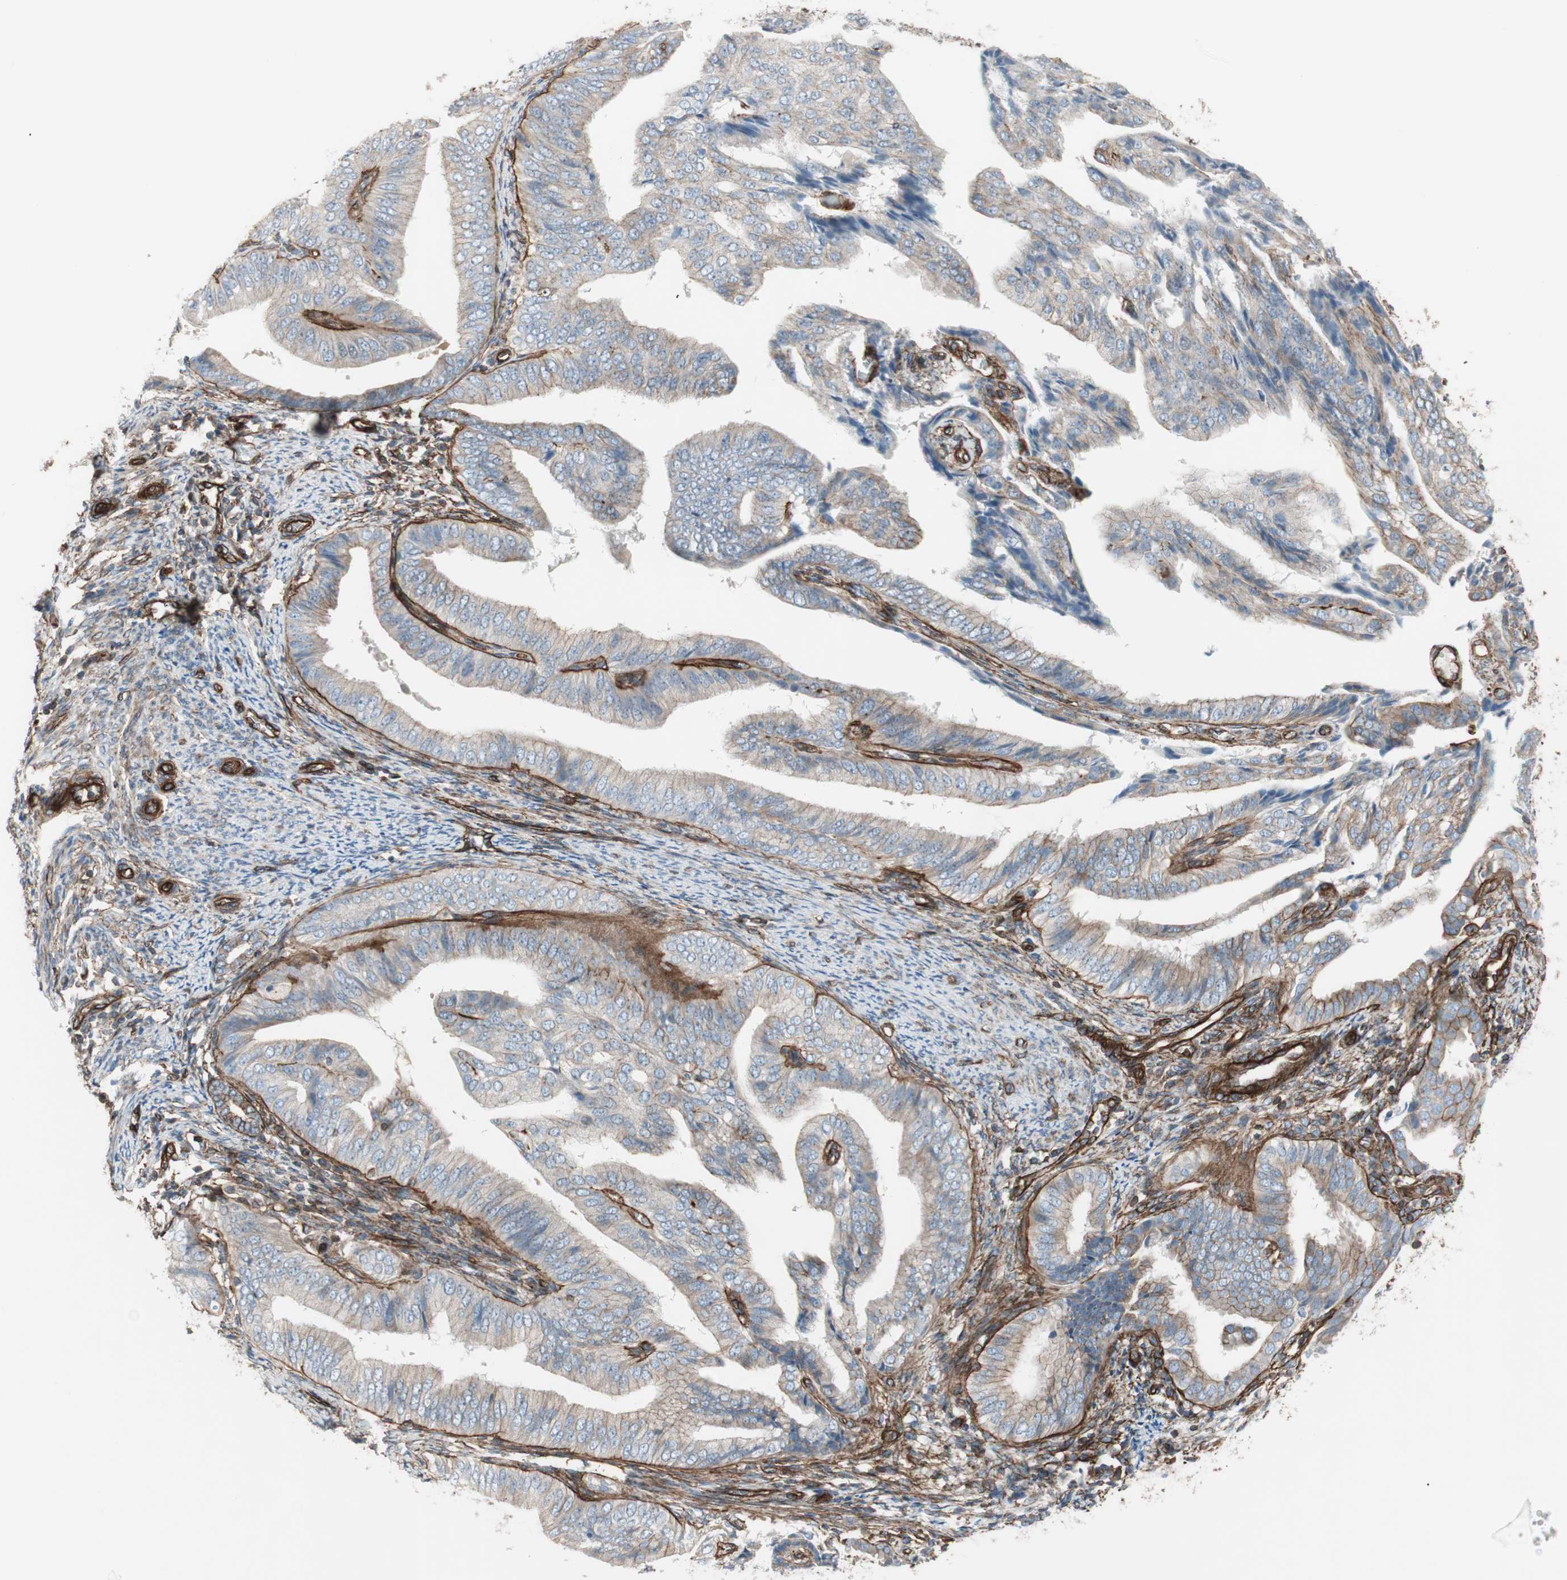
{"staining": {"intensity": "moderate", "quantity": "25%-75%", "location": "cytoplasmic/membranous"}, "tissue": "endometrial cancer", "cell_type": "Tumor cells", "image_type": "cancer", "snomed": [{"axis": "morphology", "description": "Adenocarcinoma, NOS"}, {"axis": "topography", "description": "Endometrium"}], "caption": "High-magnification brightfield microscopy of endometrial cancer (adenocarcinoma) stained with DAB (3,3'-diaminobenzidine) (brown) and counterstained with hematoxylin (blue). tumor cells exhibit moderate cytoplasmic/membranous staining is appreciated in approximately25%-75% of cells.", "gene": "TCTA", "patient": {"sex": "female", "age": 58}}